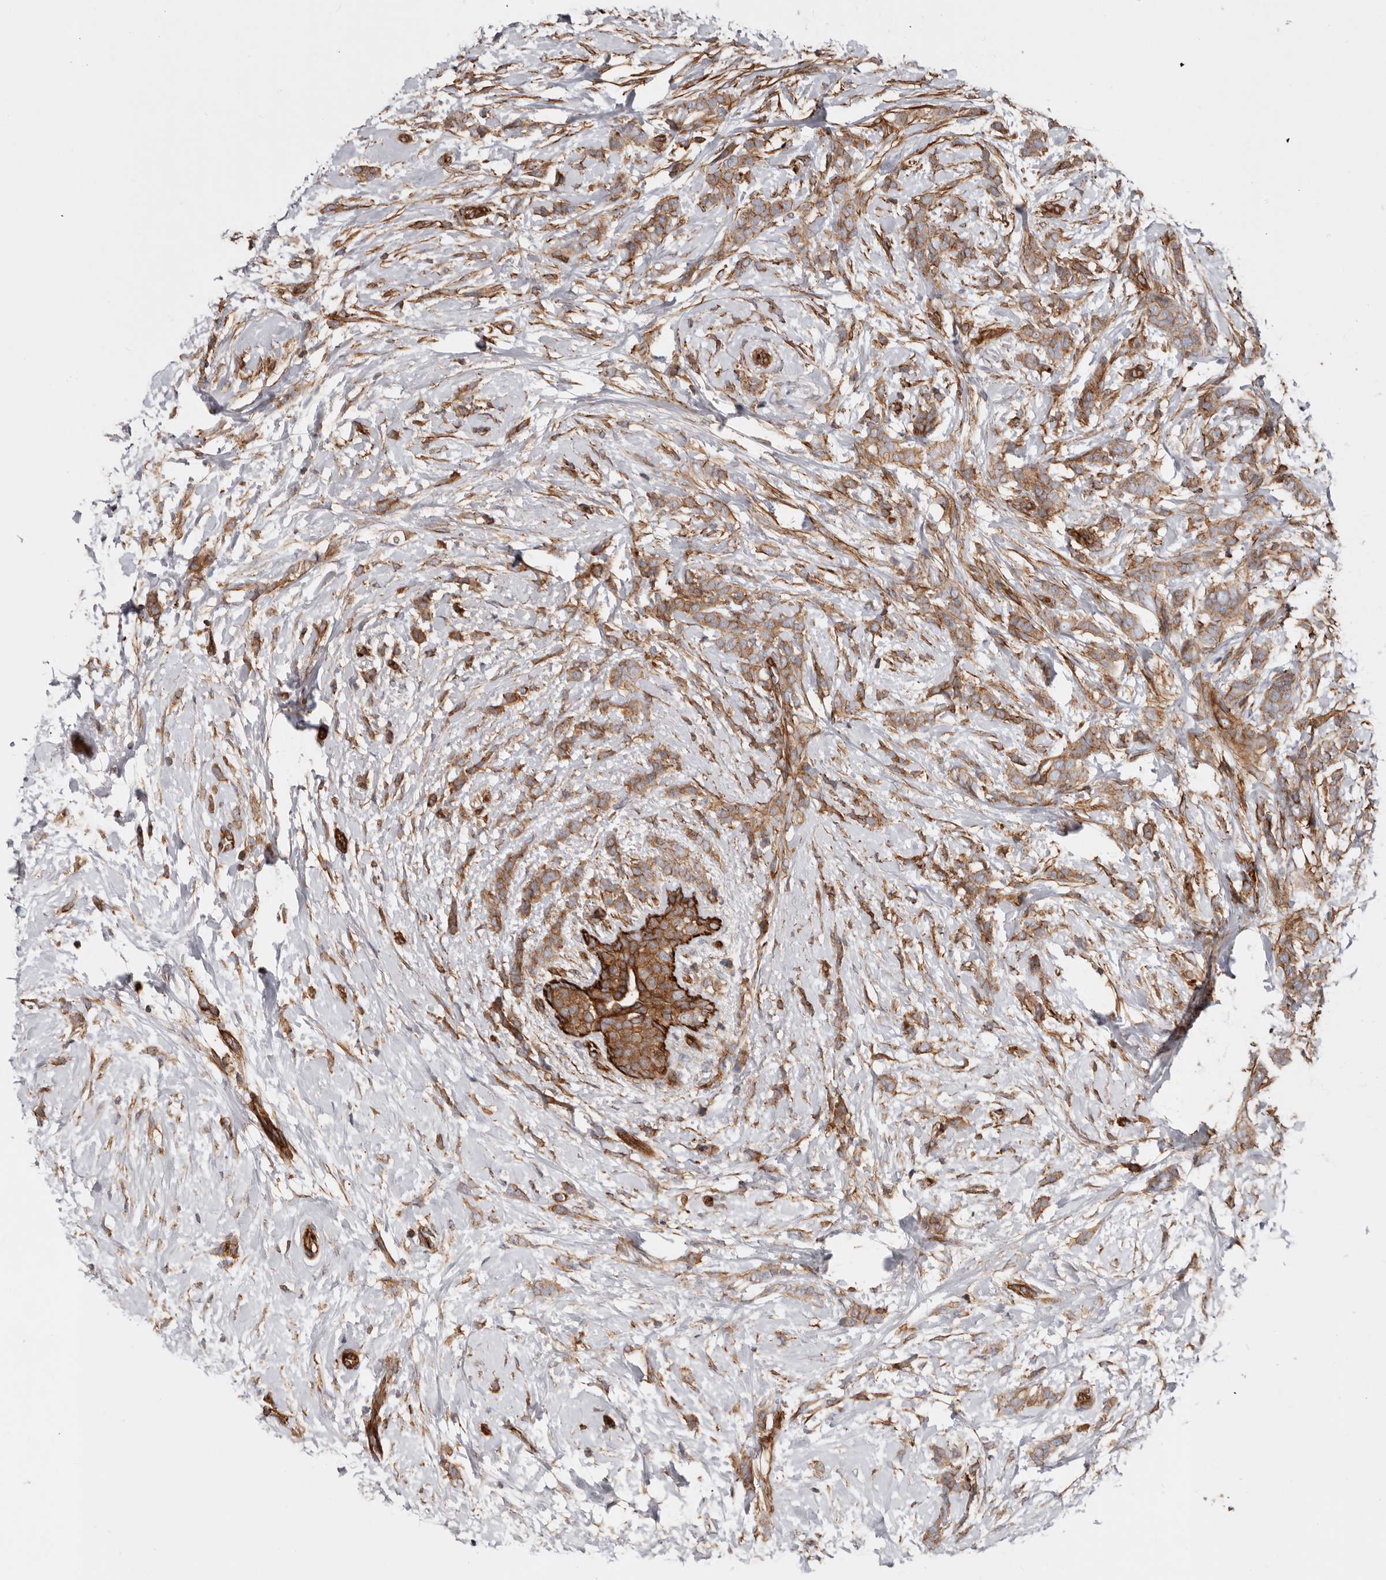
{"staining": {"intensity": "moderate", "quantity": ">75%", "location": "cytoplasmic/membranous"}, "tissue": "breast cancer", "cell_type": "Tumor cells", "image_type": "cancer", "snomed": [{"axis": "morphology", "description": "Lobular carcinoma, in situ"}, {"axis": "morphology", "description": "Lobular carcinoma"}, {"axis": "topography", "description": "Breast"}], "caption": "The immunohistochemical stain shows moderate cytoplasmic/membranous staining in tumor cells of breast cancer (lobular carcinoma) tissue.", "gene": "TMC7", "patient": {"sex": "female", "age": 41}}